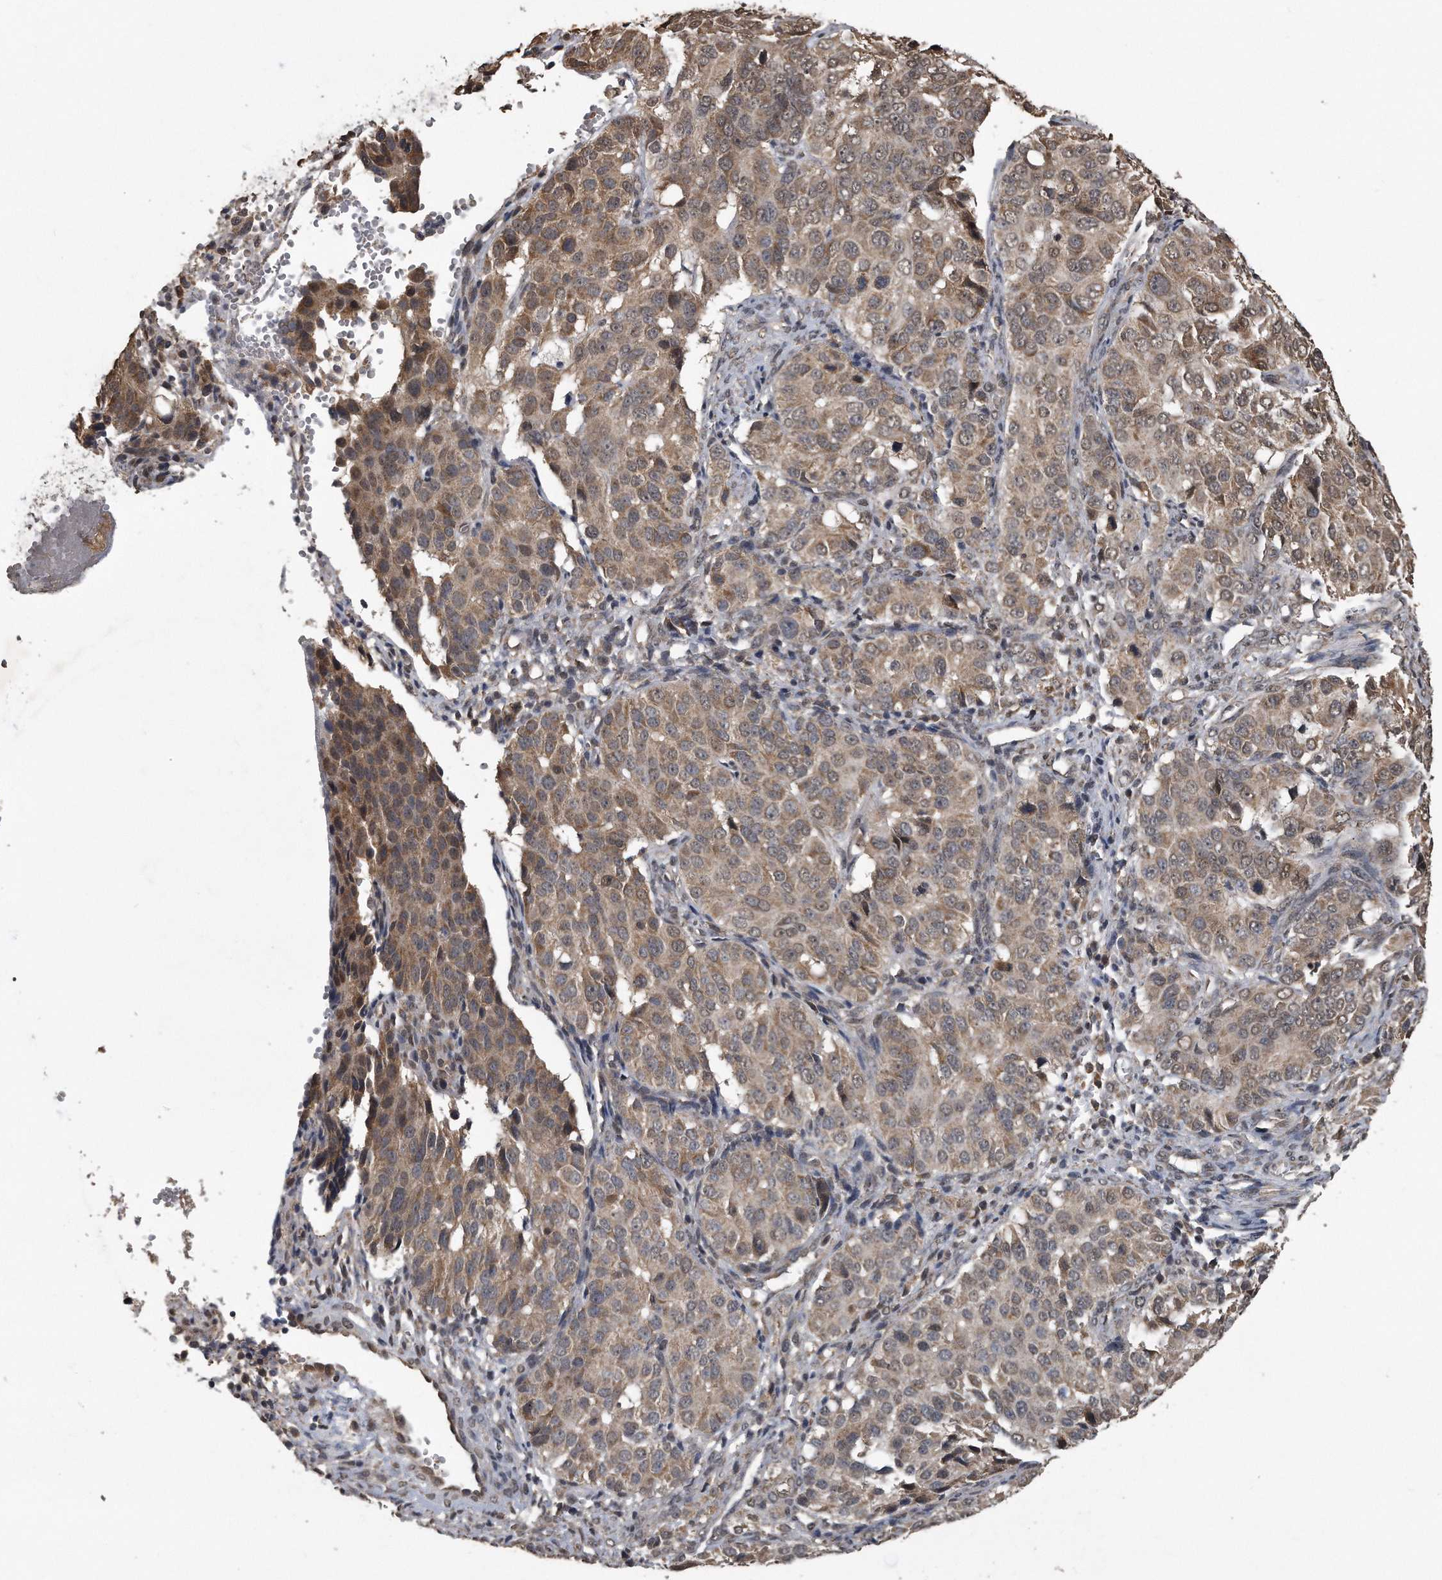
{"staining": {"intensity": "weak", "quantity": ">75%", "location": "cytoplasmic/membranous,nuclear"}, "tissue": "ovarian cancer", "cell_type": "Tumor cells", "image_type": "cancer", "snomed": [{"axis": "morphology", "description": "Carcinoma, endometroid"}, {"axis": "topography", "description": "Ovary"}], "caption": "An immunohistochemistry micrograph of neoplastic tissue is shown. Protein staining in brown highlights weak cytoplasmic/membranous and nuclear positivity in endometroid carcinoma (ovarian) within tumor cells.", "gene": "CRYZL1", "patient": {"sex": "female", "age": 51}}